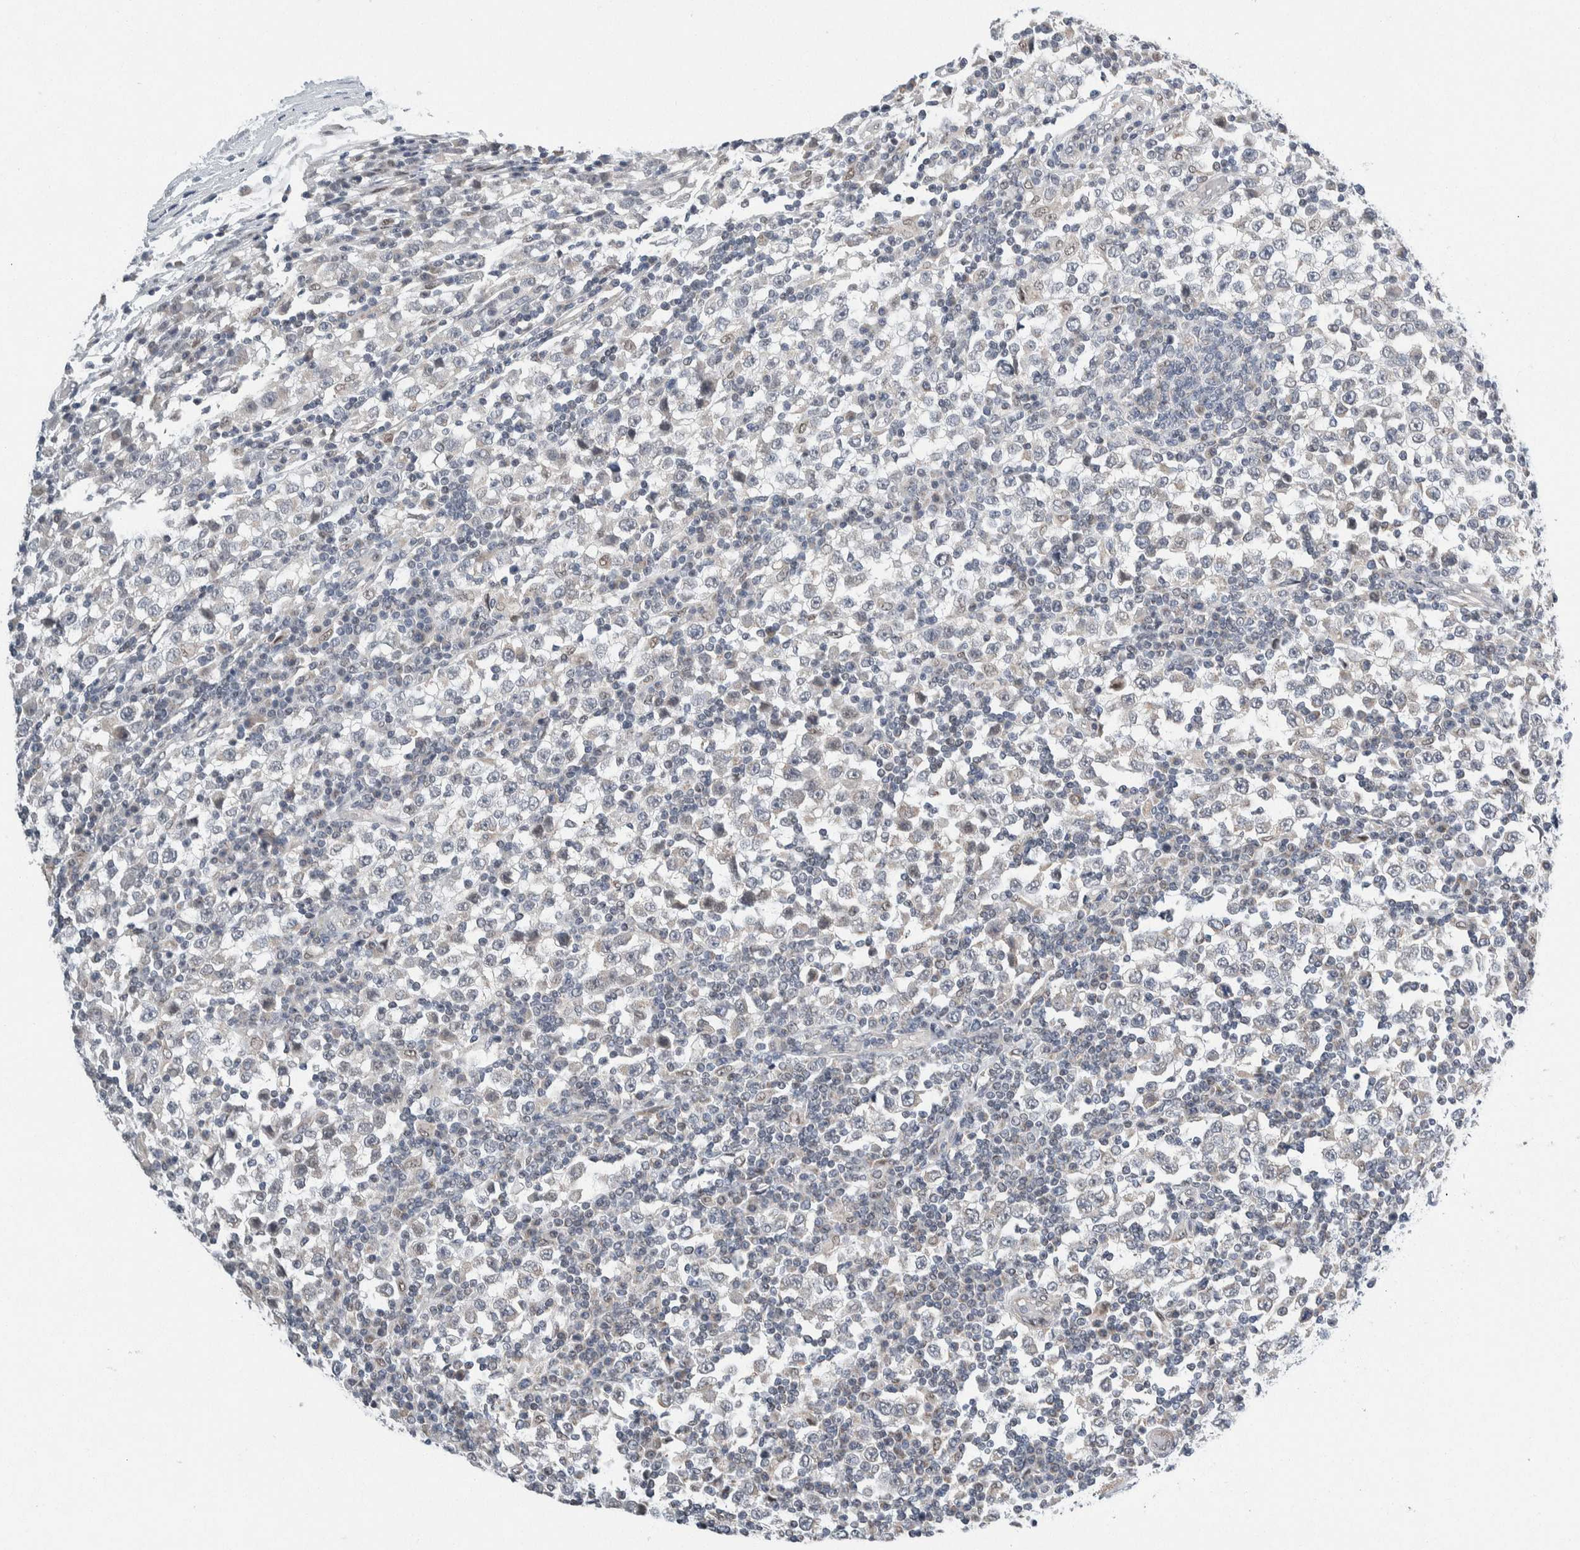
{"staining": {"intensity": "negative", "quantity": "none", "location": "none"}, "tissue": "testis cancer", "cell_type": "Tumor cells", "image_type": "cancer", "snomed": [{"axis": "morphology", "description": "Seminoma, NOS"}, {"axis": "topography", "description": "Testis"}], "caption": "Immunohistochemistry photomicrograph of human testis seminoma stained for a protein (brown), which exhibits no staining in tumor cells.", "gene": "NEUROD1", "patient": {"sex": "male", "age": 65}}